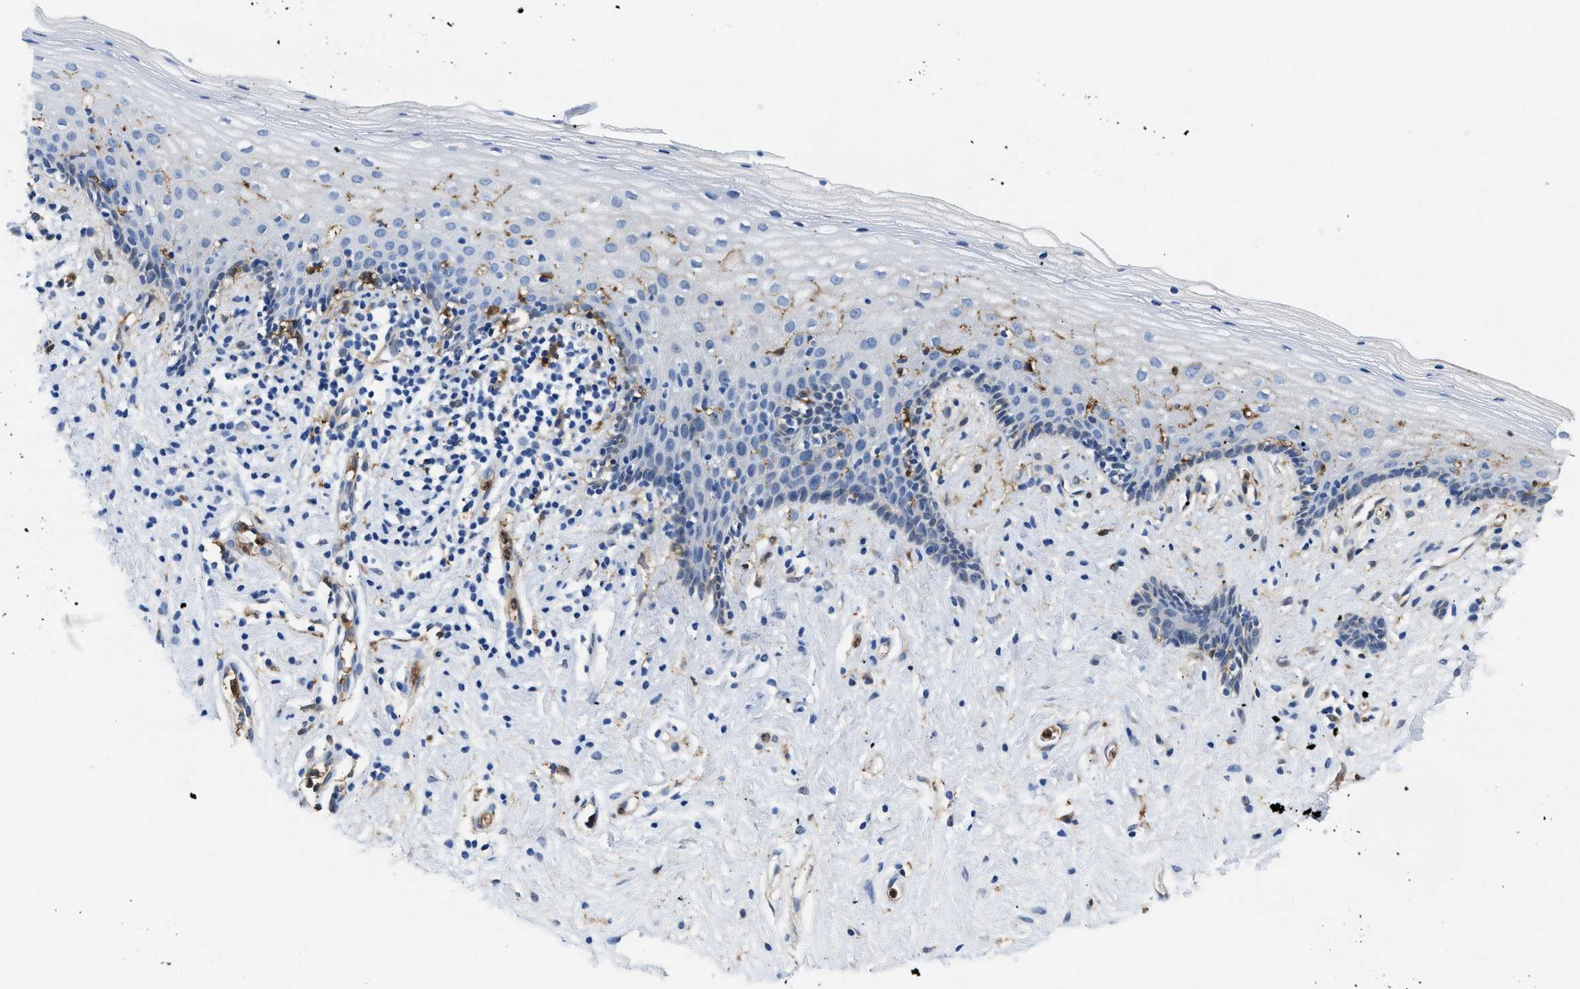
{"staining": {"intensity": "negative", "quantity": "none", "location": "none"}, "tissue": "vagina", "cell_type": "Squamous epithelial cells", "image_type": "normal", "snomed": [{"axis": "morphology", "description": "Normal tissue, NOS"}, {"axis": "topography", "description": "Vagina"}], "caption": "Immunohistochemistry micrograph of benign vagina: vagina stained with DAB (3,3'-diaminobenzidine) demonstrates no significant protein staining in squamous epithelial cells. (Brightfield microscopy of DAB IHC at high magnification).", "gene": "GSN", "patient": {"sex": "female", "age": 44}}